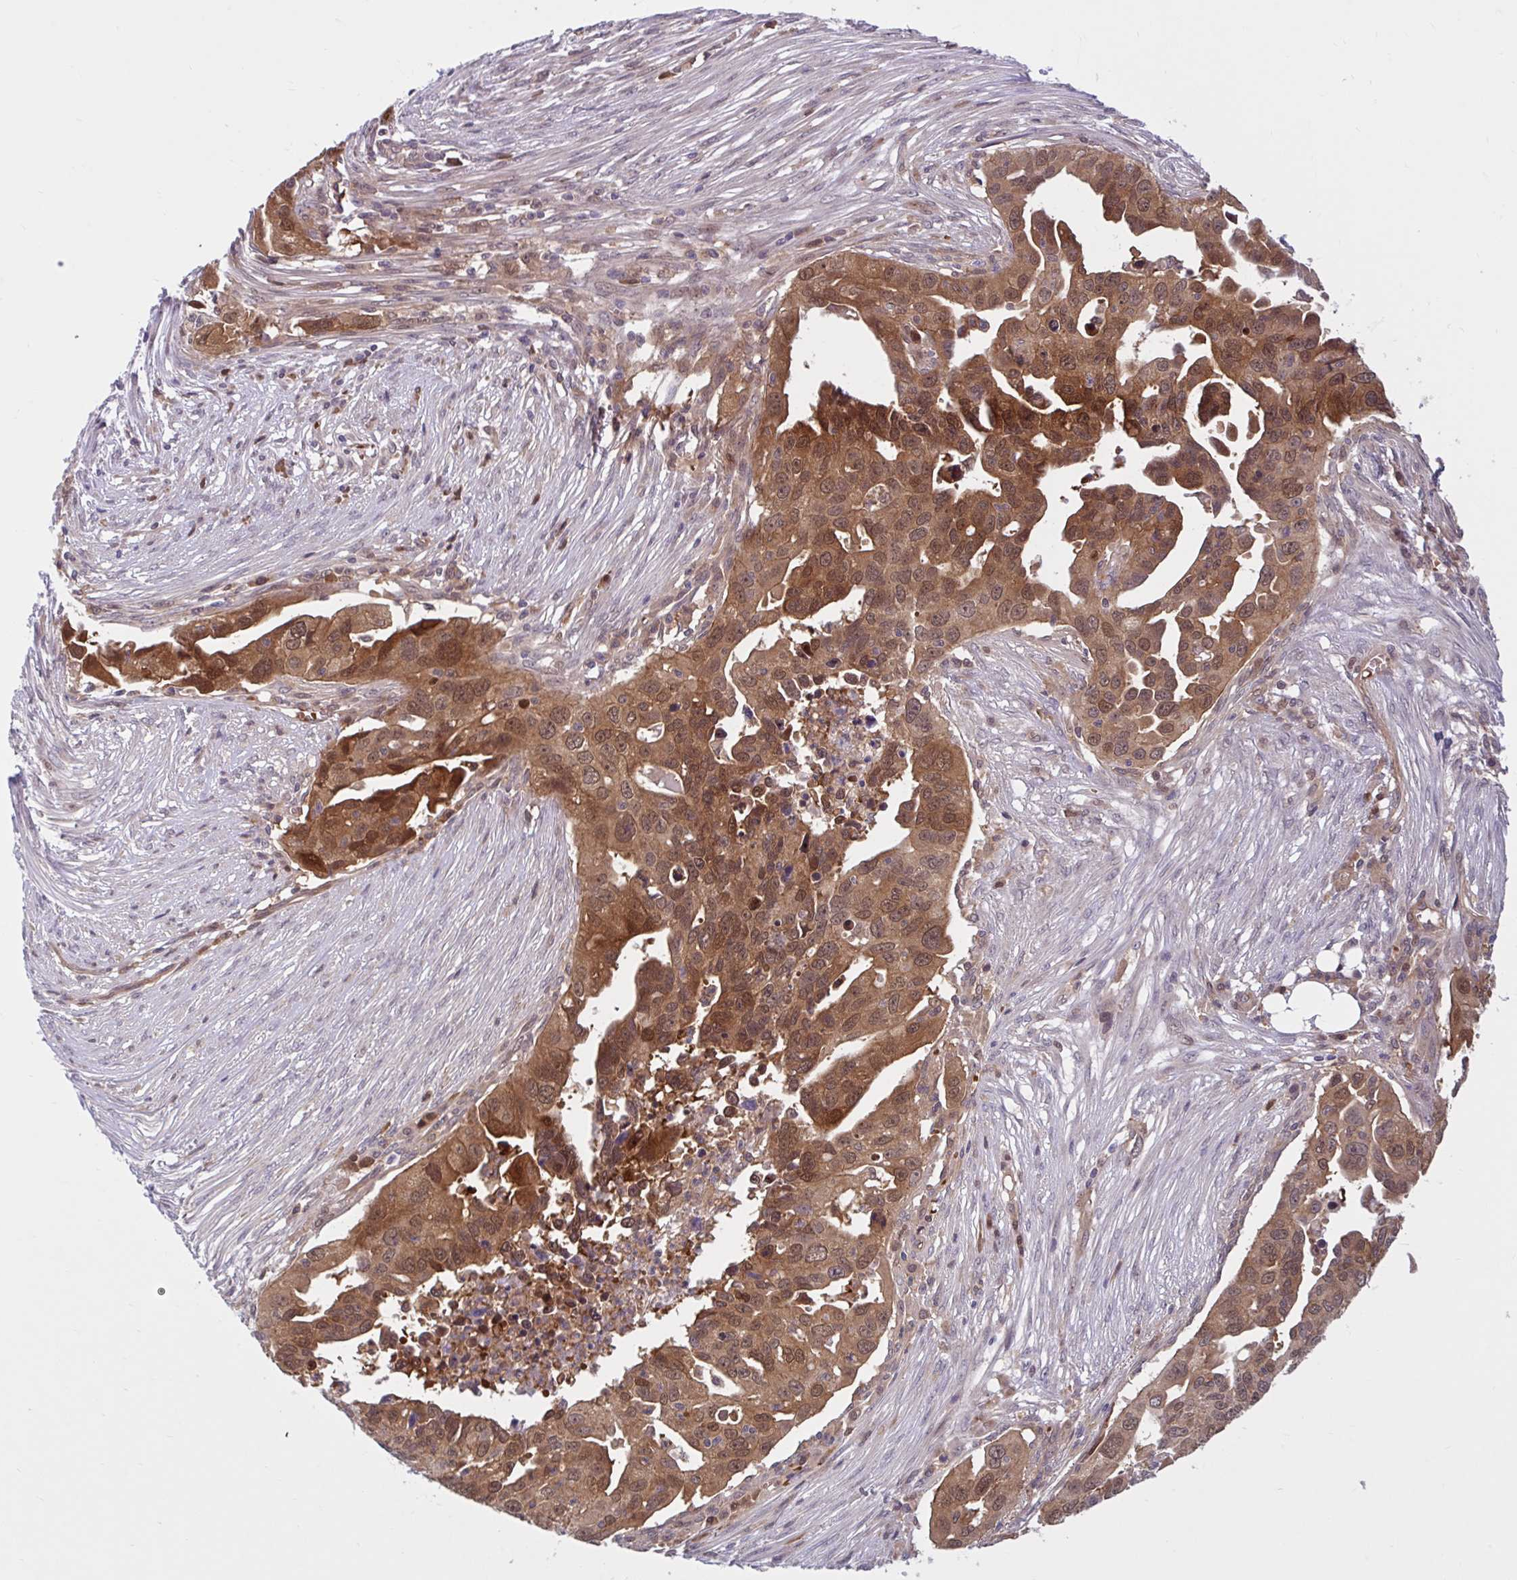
{"staining": {"intensity": "moderate", "quantity": ">75%", "location": "cytoplasmic/membranous,nuclear"}, "tissue": "ovarian cancer", "cell_type": "Tumor cells", "image_type": "cancer", "snomed": [{"axis": "morphology", "description": "Carcinoma, endometroid"}, {"axis": "morphology", "description": "Cystadenocarcinoma, serous, NOS"}, {"axis": "topography", "description": "Ovary"}], "caption": "Human ovarian cancer (serous cystadenocarcinoma) stained with a protein marker shows moderate staining in tumor cells.", "gene": "HMBS", "patient": {"sex": "female", "age": 45}}